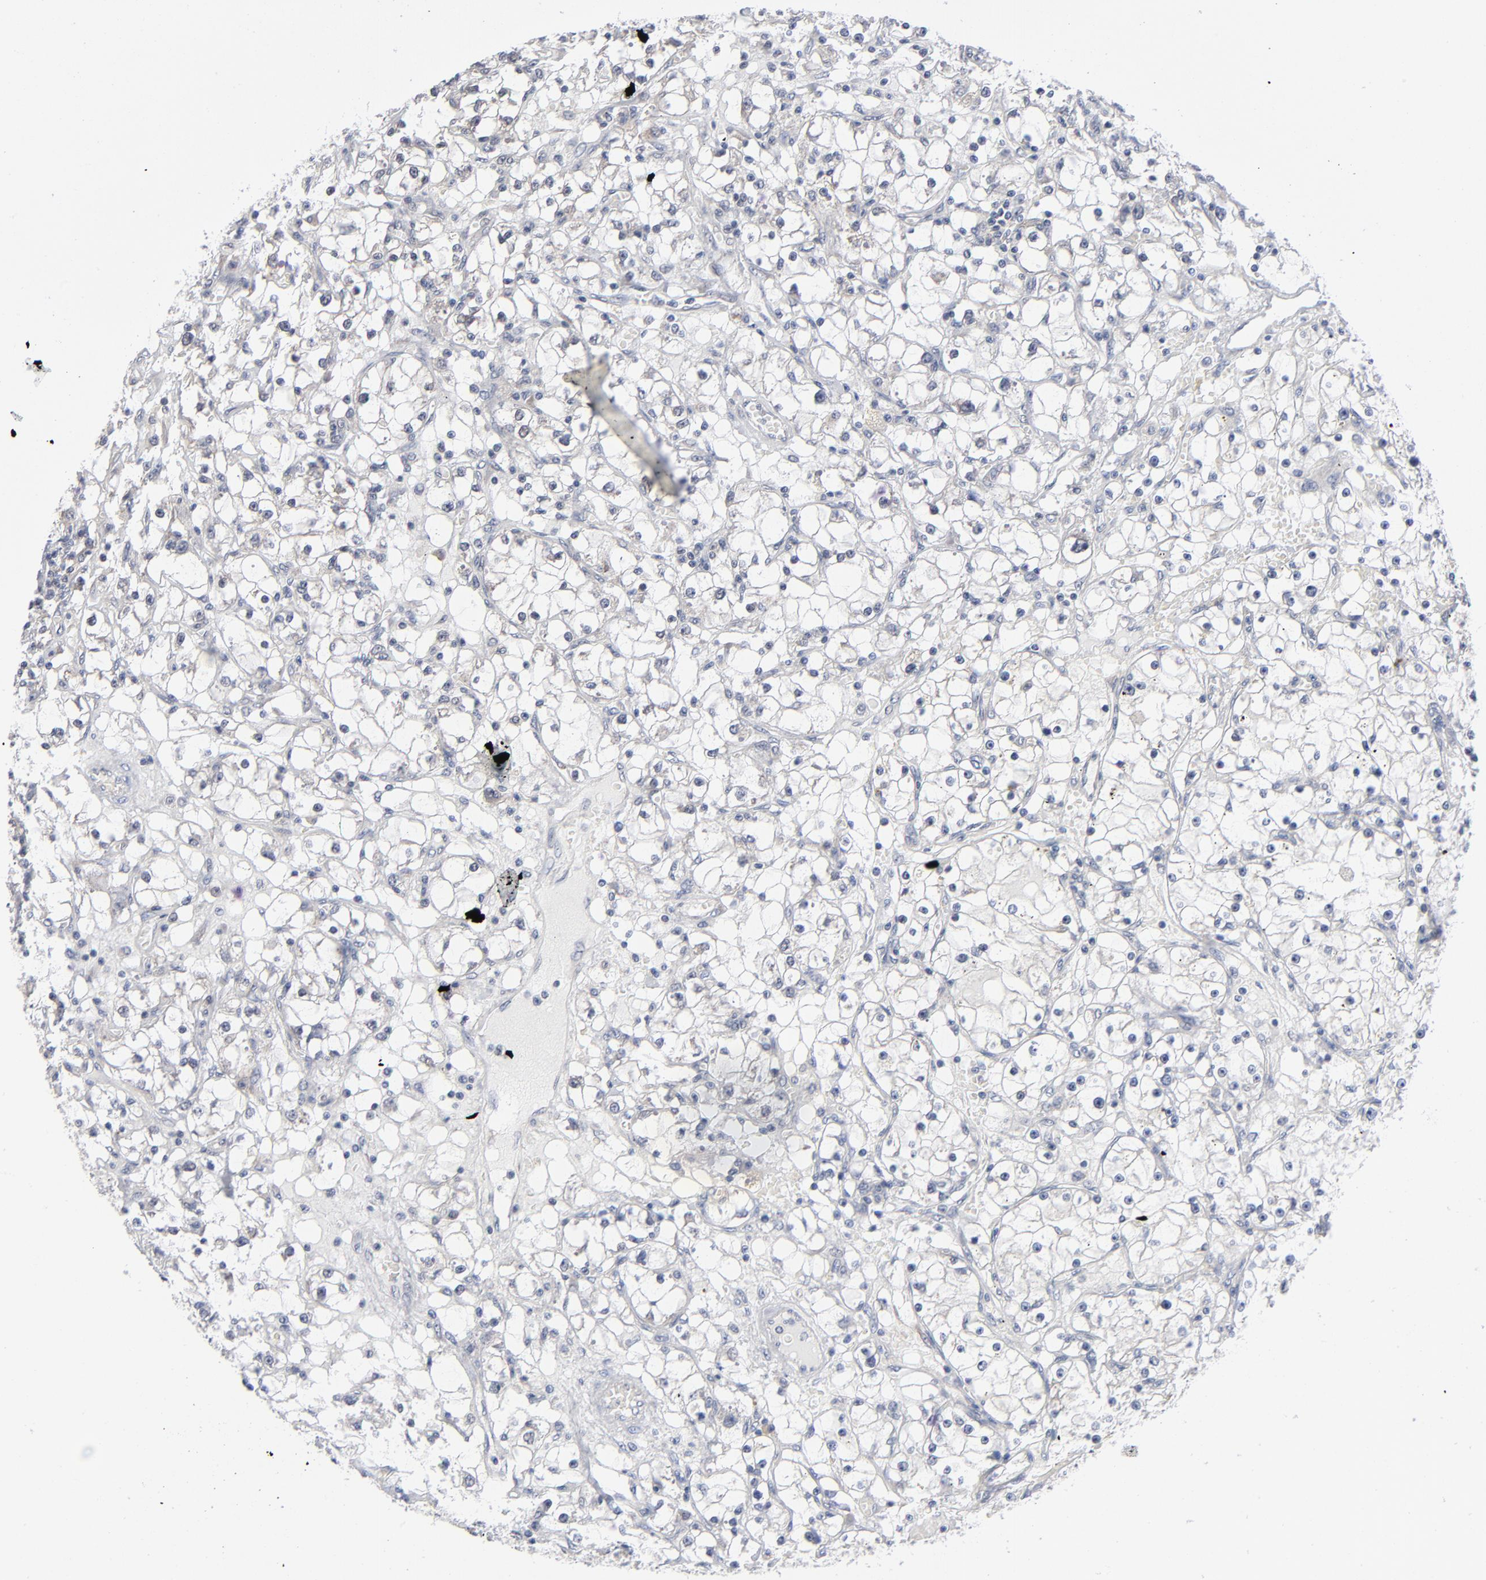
{"staining": {"intensity": "weak", "quantity": "<25%", "location": "cytoplasmic/membranous"}, "tissue": "renal cancer", "cell_type": "Tumor cells", "image_type": "cancer", "snomed": [{"axis": "morphology", "description": "Adenocarcinoma, NOS"}, {"axis": "topography", "description": "Kidney"}], "caption": "Tumor cells show no significant staining in renal cancer (adenocarcinoma).", "gene": "RPS6KB1", "patient": {"sex": "male", "age": 56}}